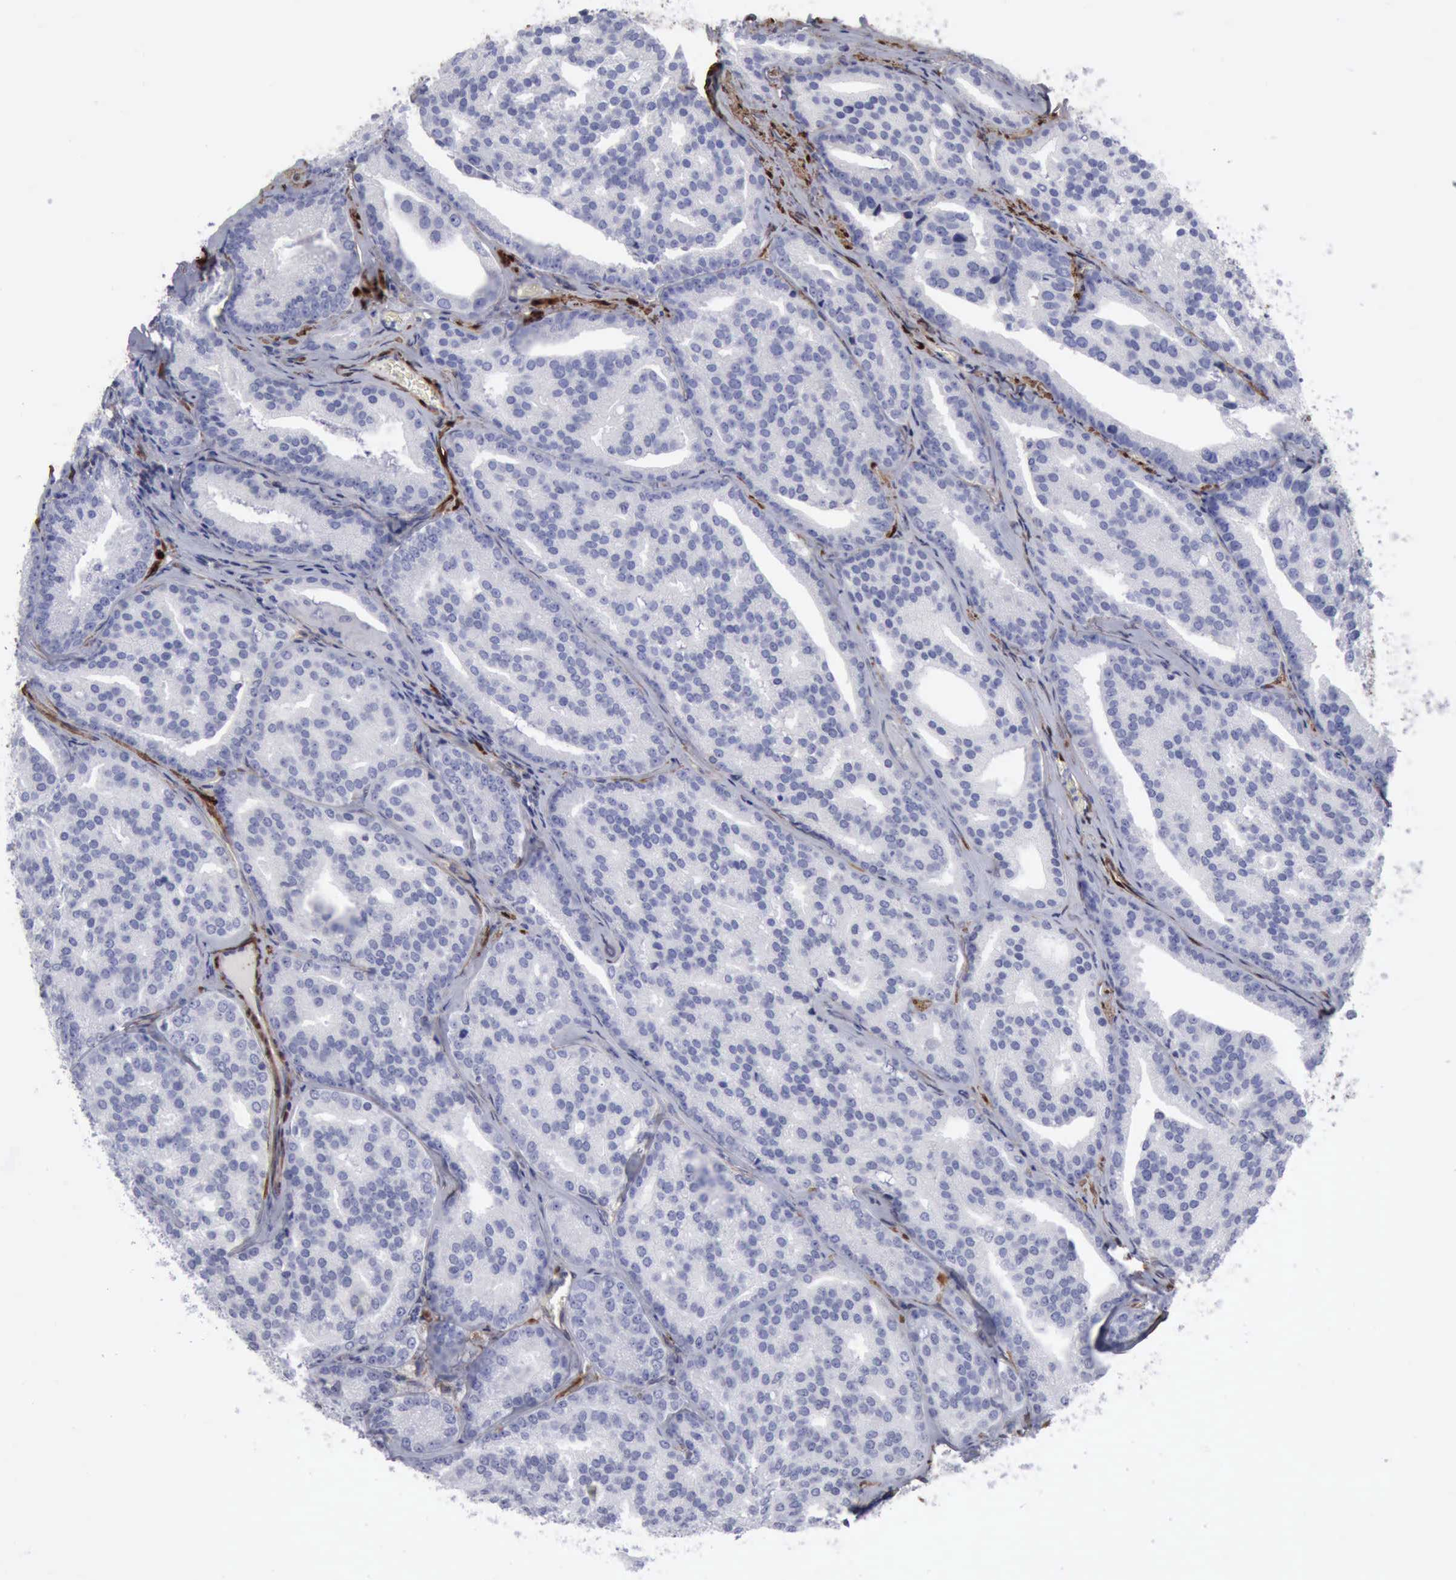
{"staining": {"intensity": "negative", "quantity": "none", "location": "none"}, "tissue": "prostate cancer", "cell_type": "Tumor cells", "image_type": "cancer", "snomed": [{"axis": "morphology", "description": "Adenocarcinoma, High grade"}, {"axis": "topography", "description": "Prostate"}], "caption": "This is an immunohistochemistry (IHC) image of human high-grade adenocarcinoma (prostate). There is no positivity in tumor cells.", "gene": "FHL1", "patient": {"sex": "male", "age": 64}}